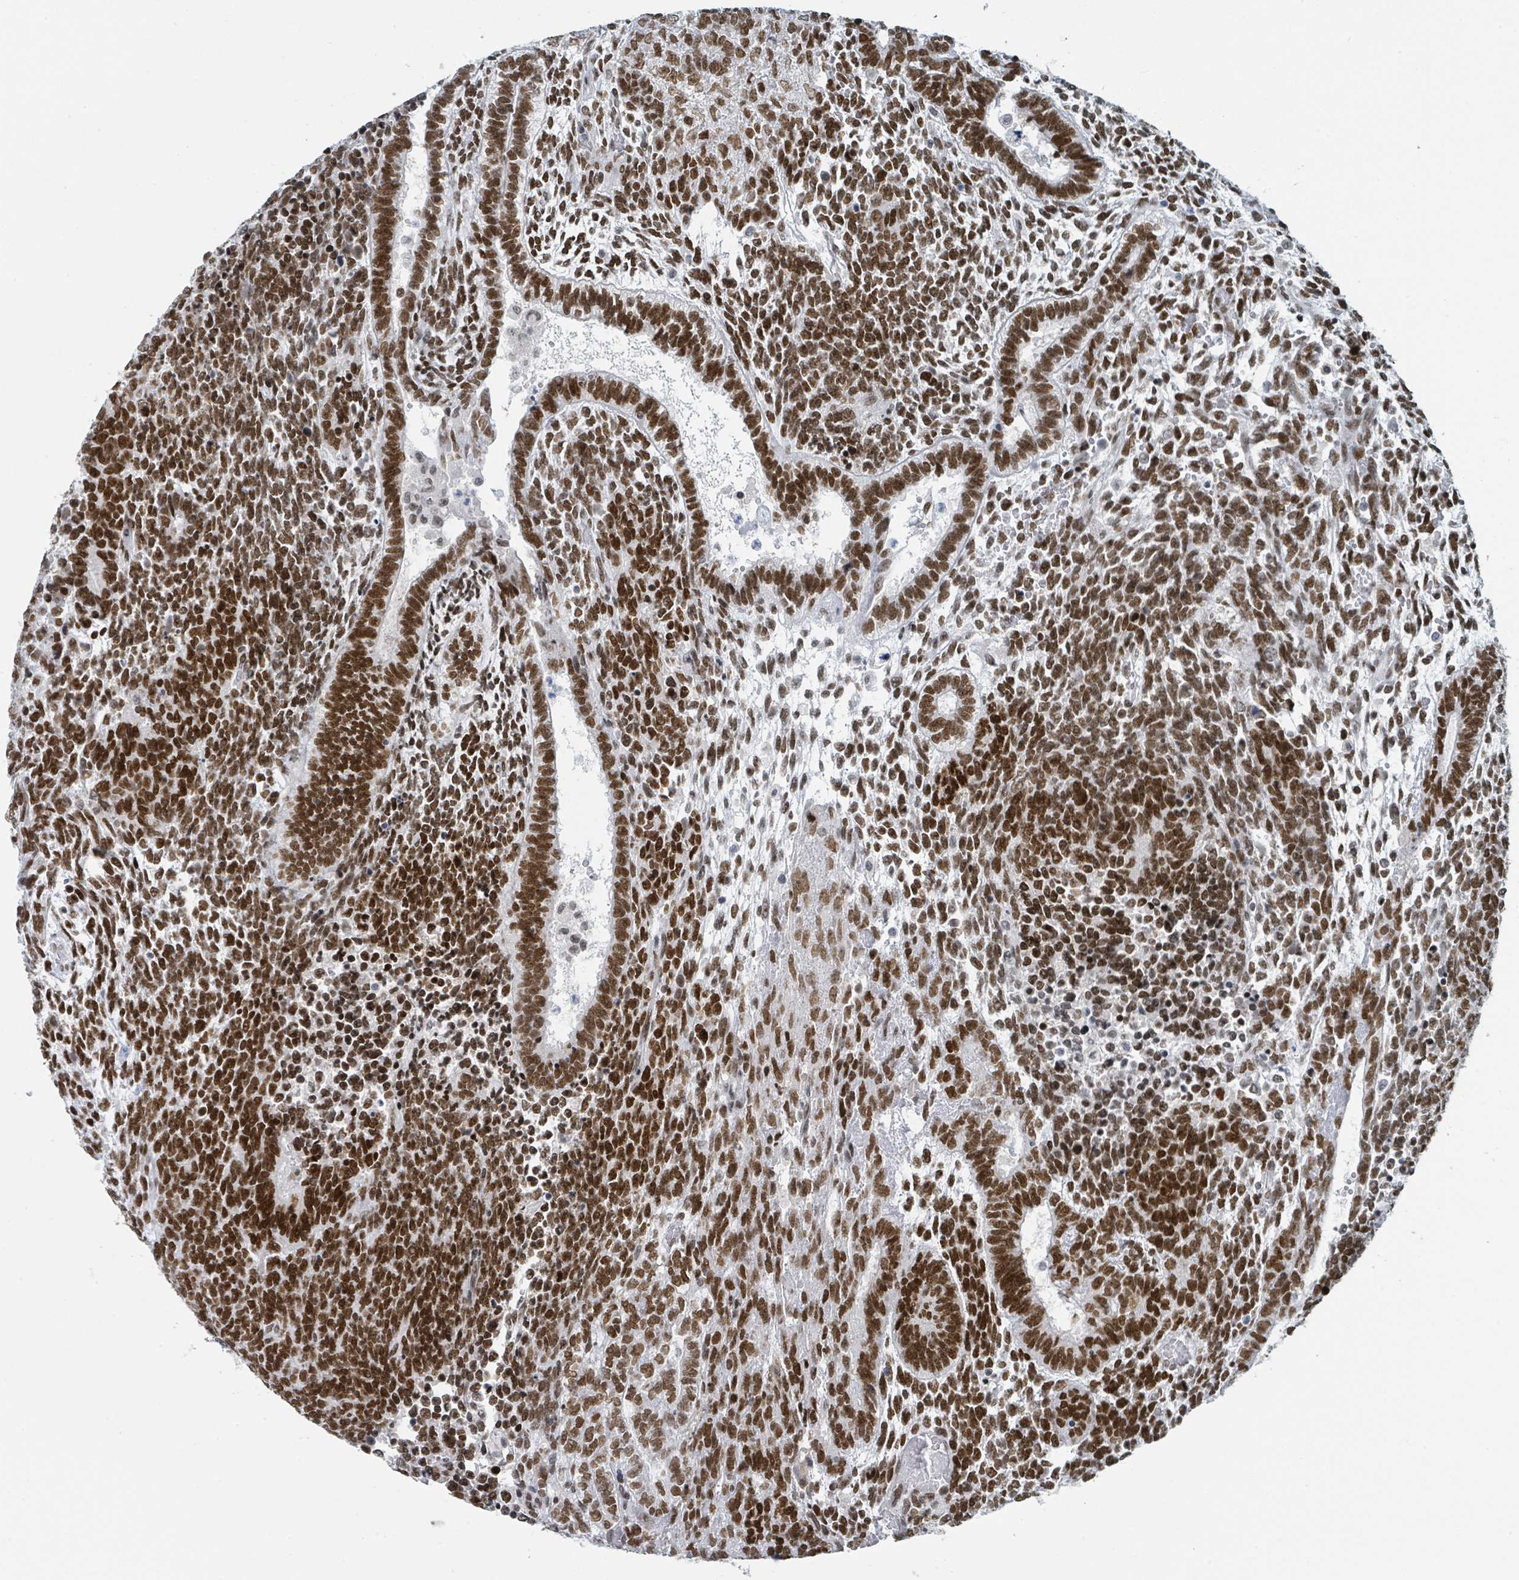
{"staining": {"intensity": "strong", "quantity": ">75%", "location": "nuclear"}, "tissue": "testis cancer", "cell_type": "Tumor cells", "image_type": "cancer", "snomed": [{"axis": "morphology", "description": "Carcinoma, Embryonal, NOS"}, {"axis": "topography", "description": "Testis"}], "caption": "IHC of human testis embryonal carcinoma displays high levels of strong nuclear positivity in approximately >75% of tumor cells.", "gene": "EHMT2", "patient": {"sex": "male", "age": 23}}